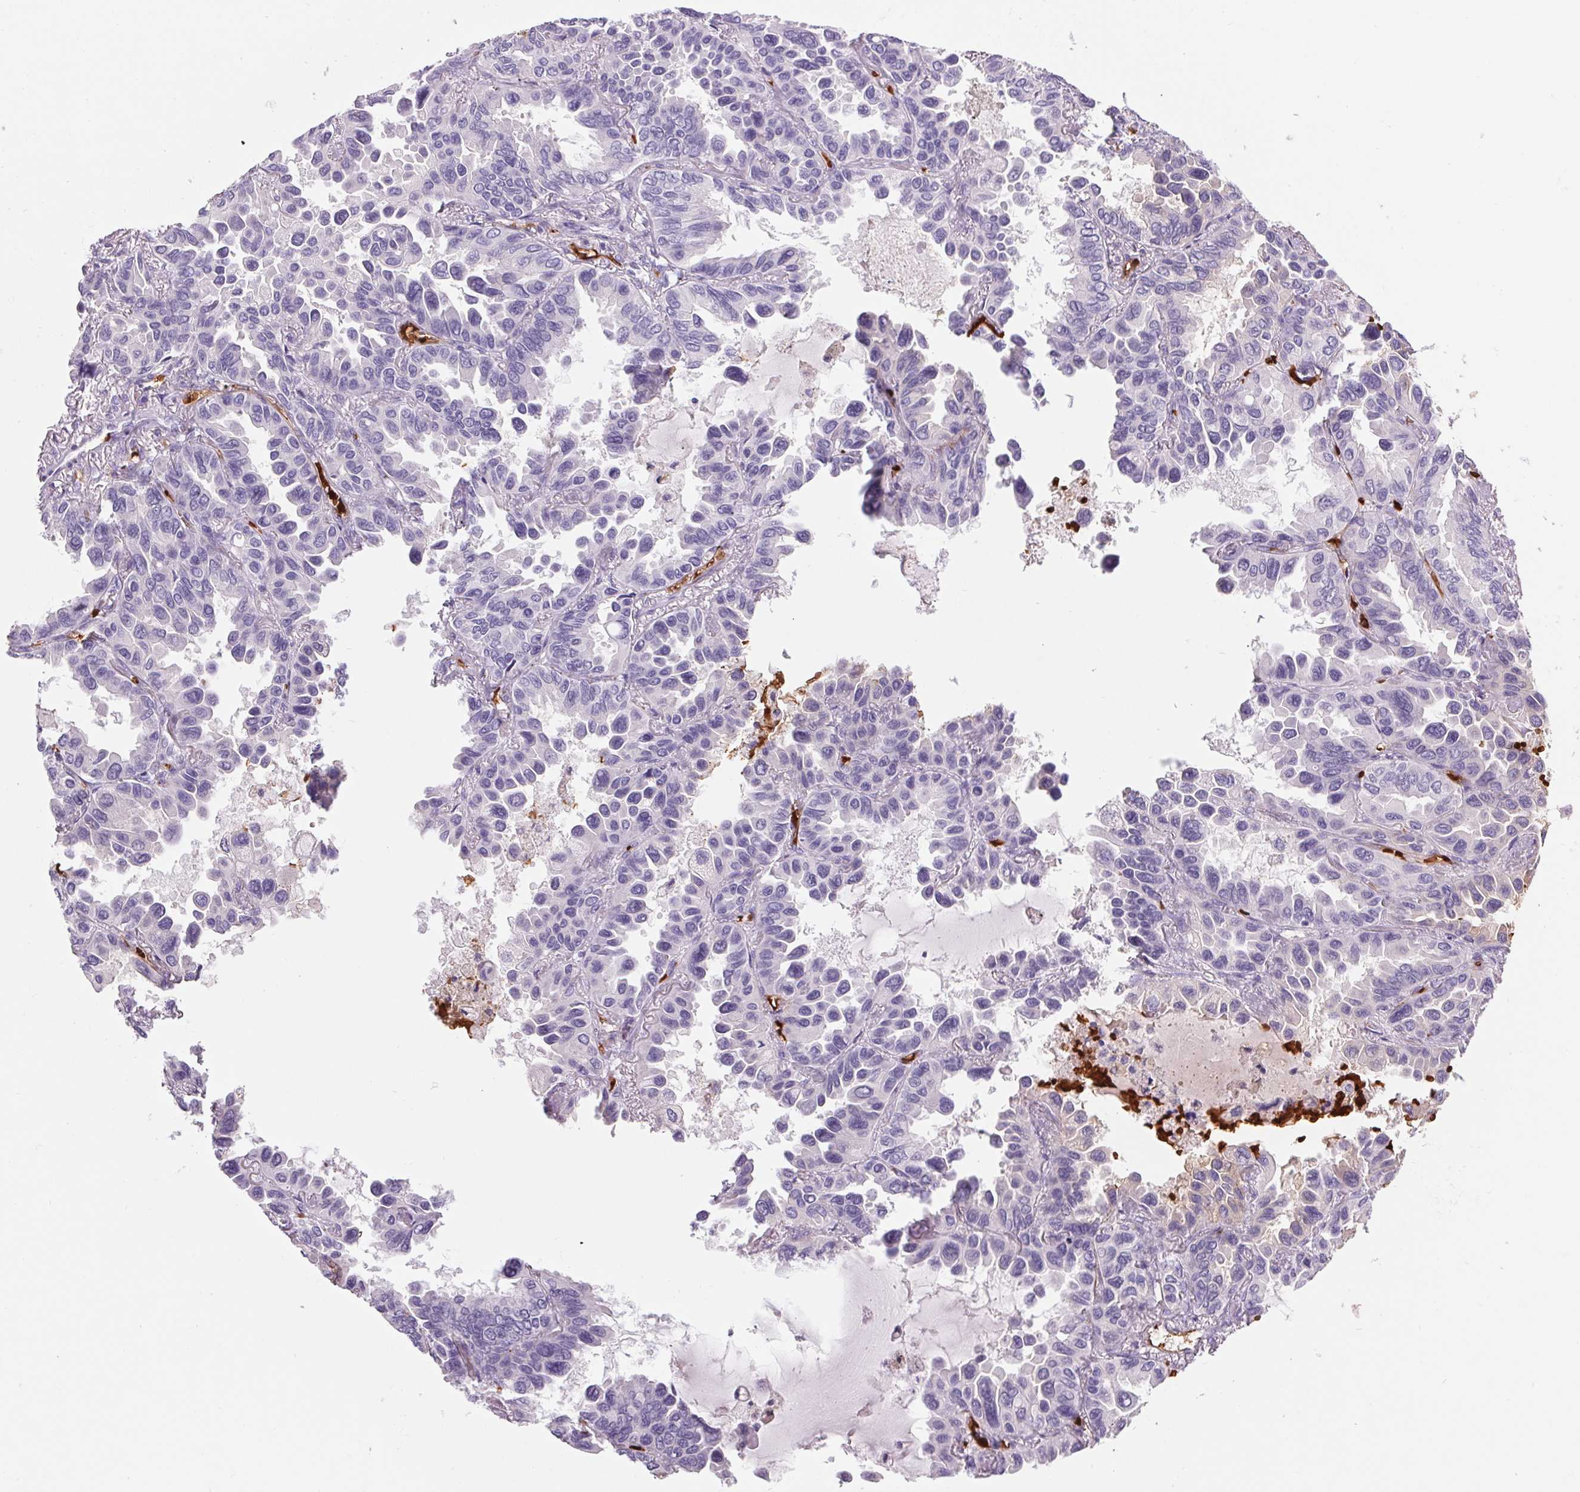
{"staining": {"intensity": "negative", "quantity": "none", "location": "none"}, "tissue": "lung cancer", "cell_type": "Tumor cells", "image_type": "cancer", "snomed": [{"axis": "morphology", "description": "Adenocarcinoma, NOS"}, {"axis": "topography", "description": "Lung"}], "caption": "Tumor cells are negative for protein expression in human adenocarcinoma (lung).", "gene": "HBQ1", "patient": {"sex": "male", "age": 64}}